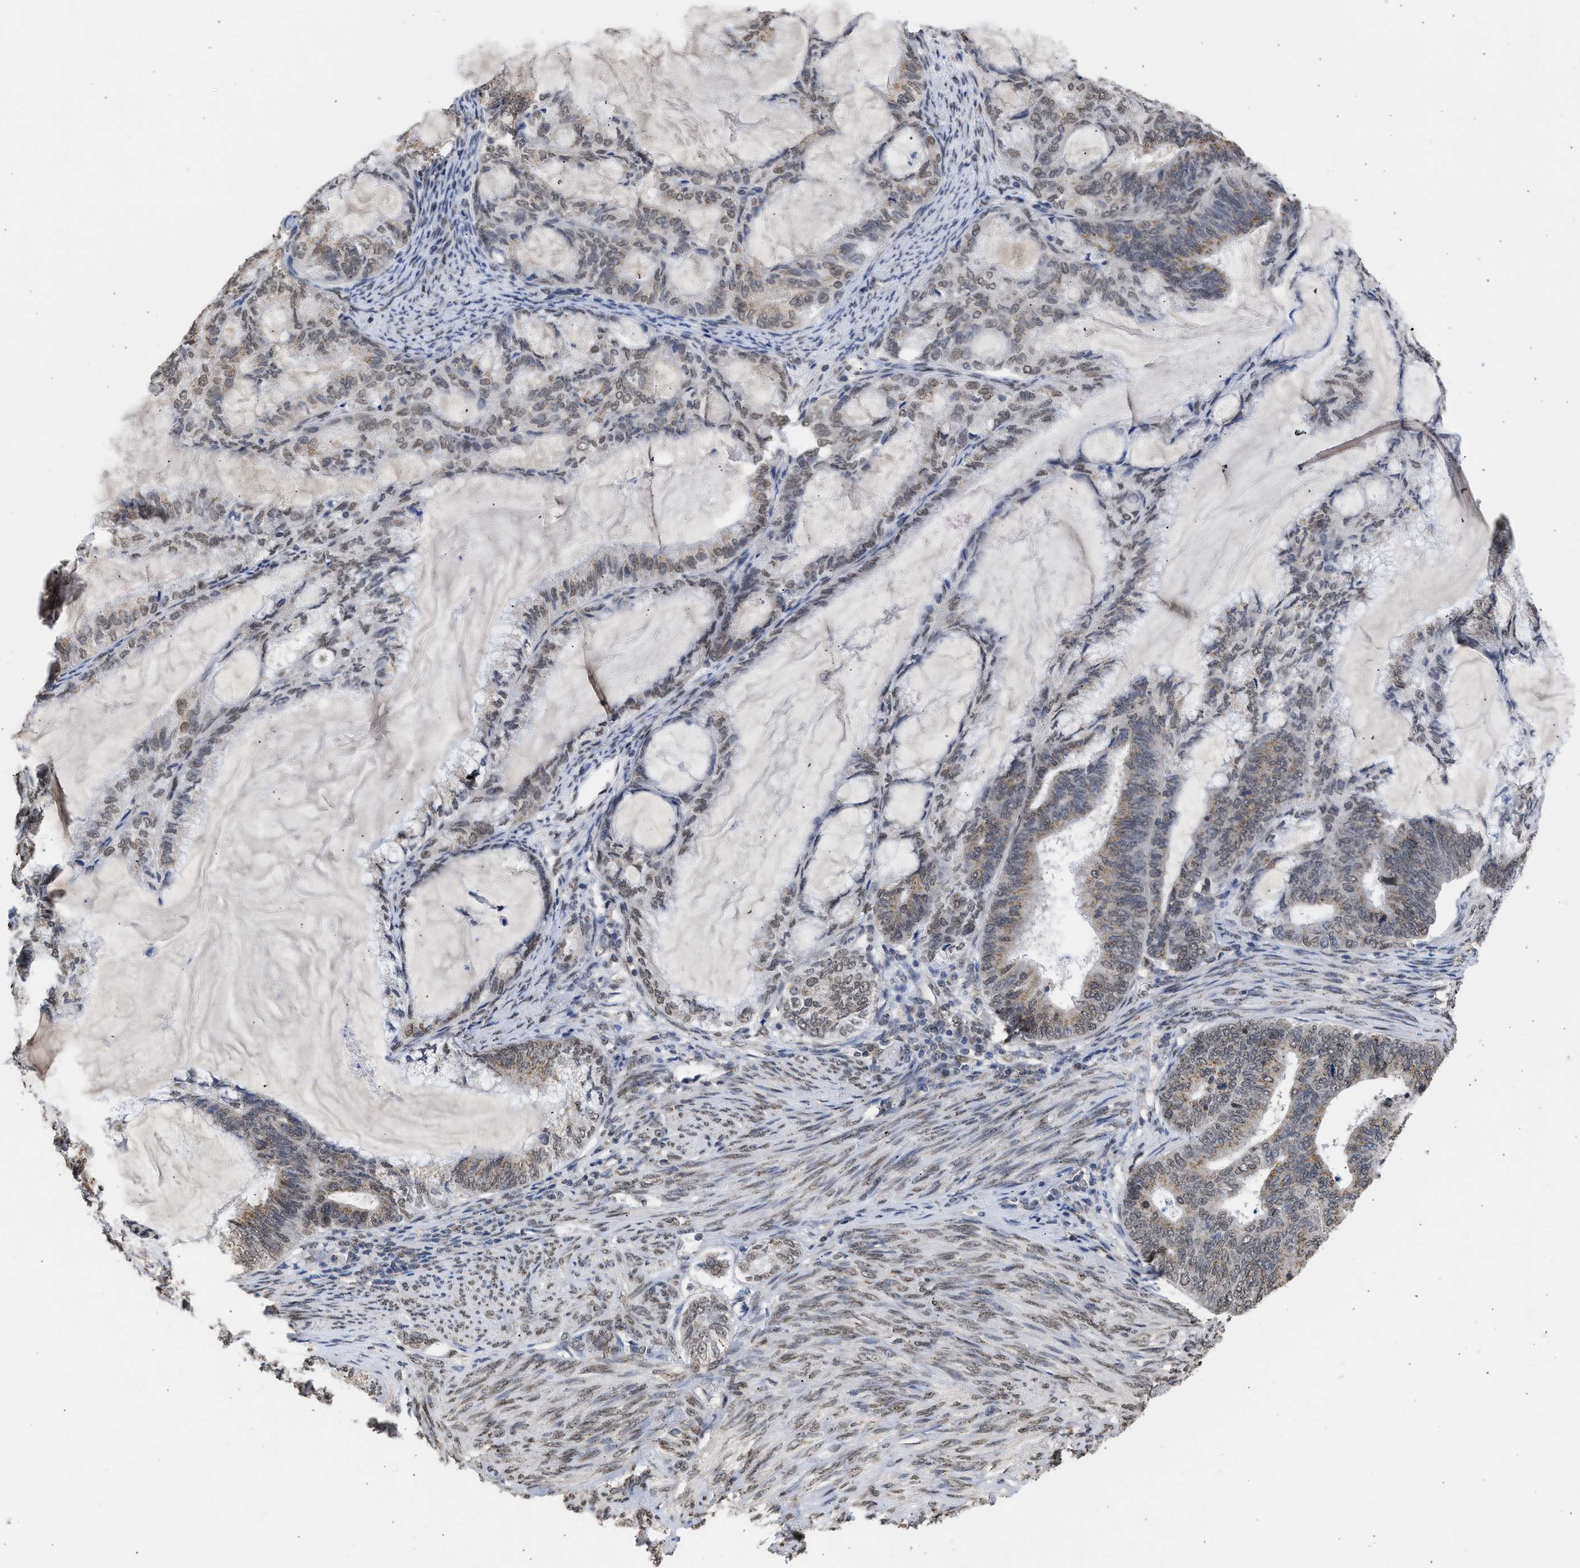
{"staining": {"intensity": "weak", "quantity": "<25%", "location": "cytoplasmic/membranous"}, "tissue": "endometrial cancer", "cell_type": "Tumor cells", "image_type": "cancer", "snomed": [{"axis": "morphology", "description": "Adenocarcinoma, NOS"}, {"axis": "topography", "description": "Endometrium"}], "caption": "Immunohistochemical staining of endometrial cancer exhibits no significant staining in tumor cells.", "gene": "NUP35", "patient": {"sex": "female", "age": 86}}